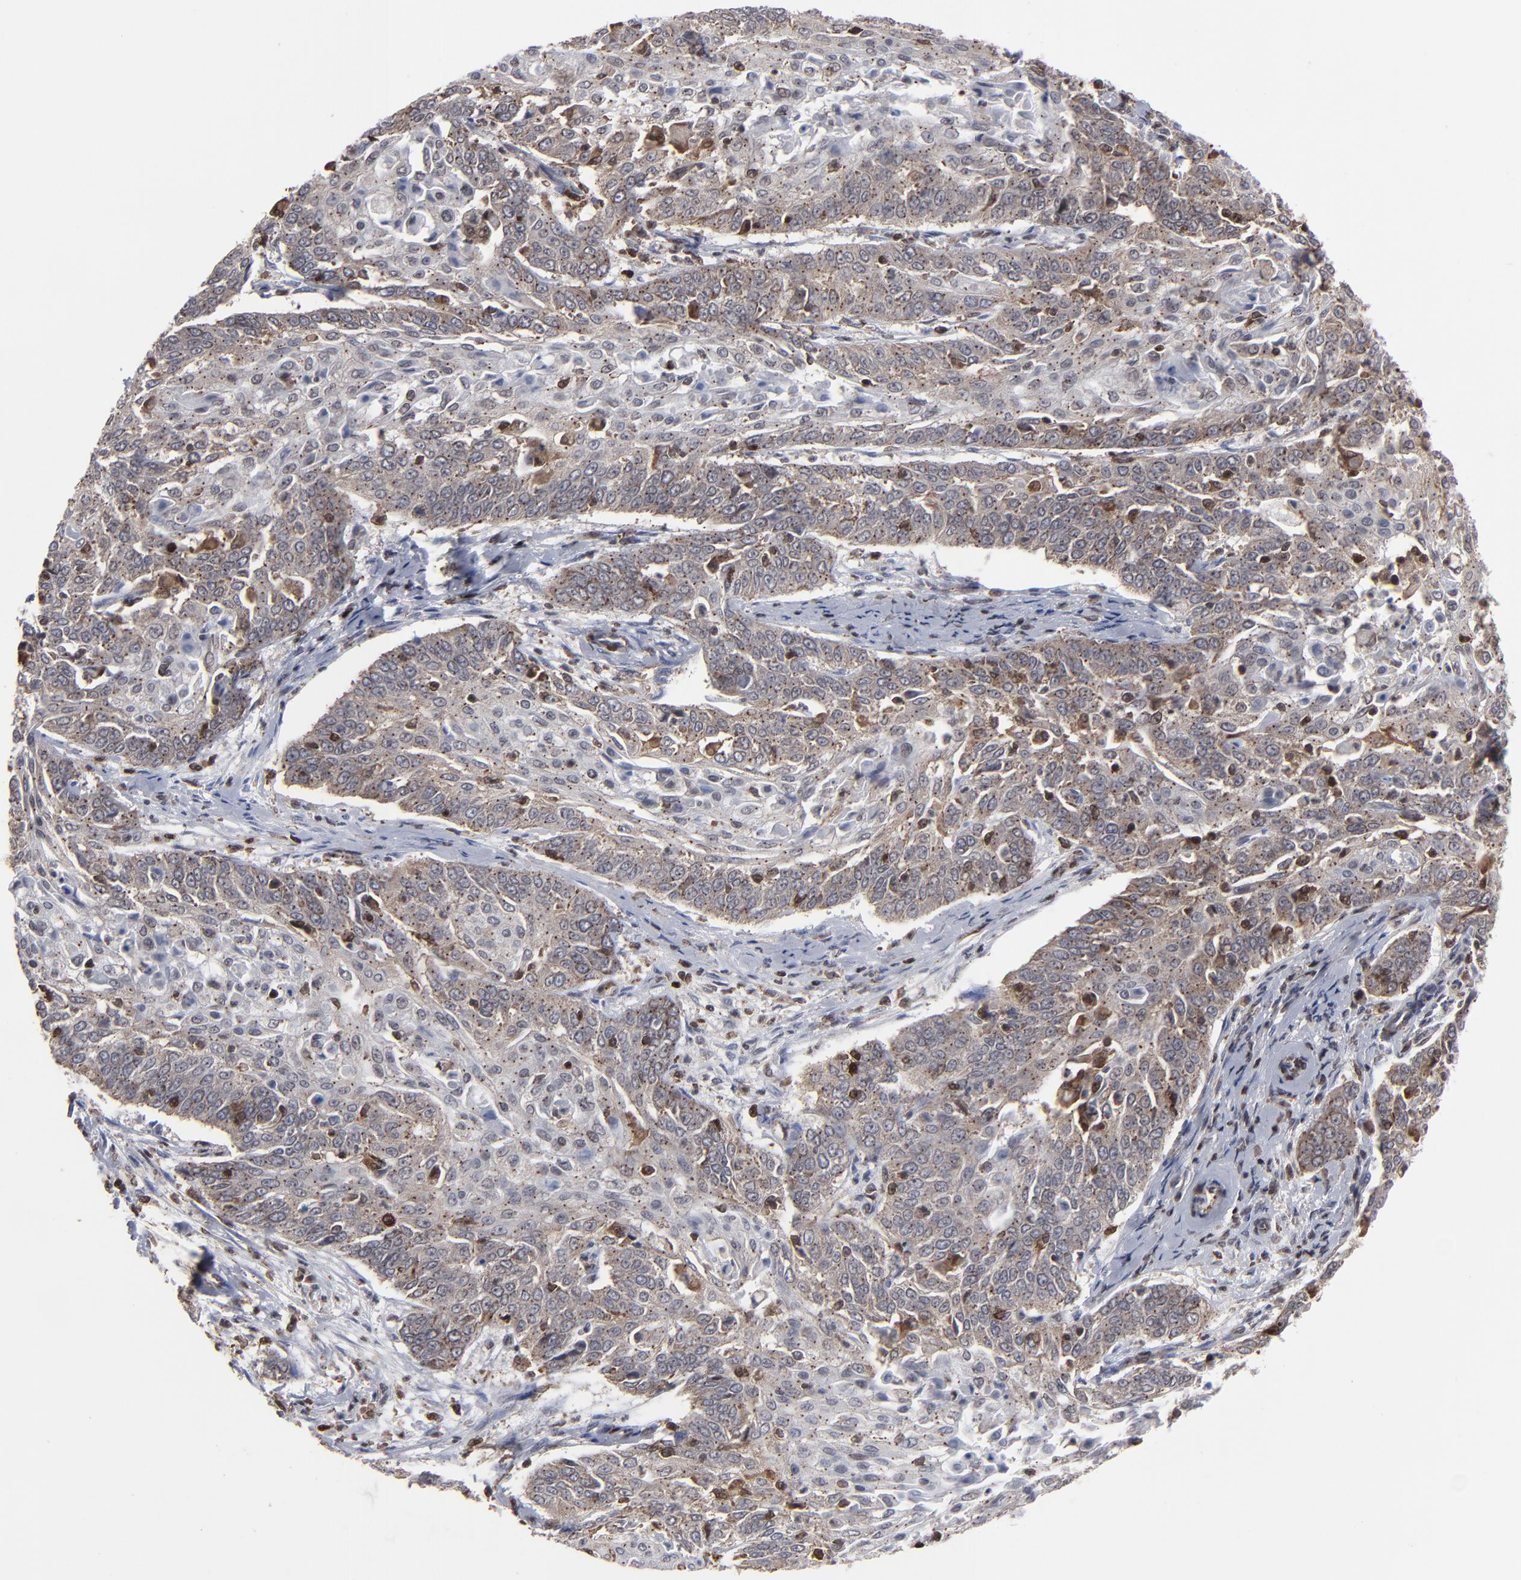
{"staining": {"intensity": "moderate", "quantity": ">75%", "location": "cytoplasmic/membranous"}, "tissue": "cervical cancer", "cell_type": "Tumor cells", "image_type": "cancer", "snomed": [{"axis": "morphology", "description": "Squamous cell carcinoma, NOS"}, {"axis": "topography", "description": "Cervix"}], "caption": "IHC (DAB (3,3'-diaminobenzidine)) staining of human cervical cancer reveals moderate cytoplasmic/membranous protein positivity in approximately >75% of tumor cells.", "gene": "KIAA2026", "patient": {"sex": "female", "age": 64}}